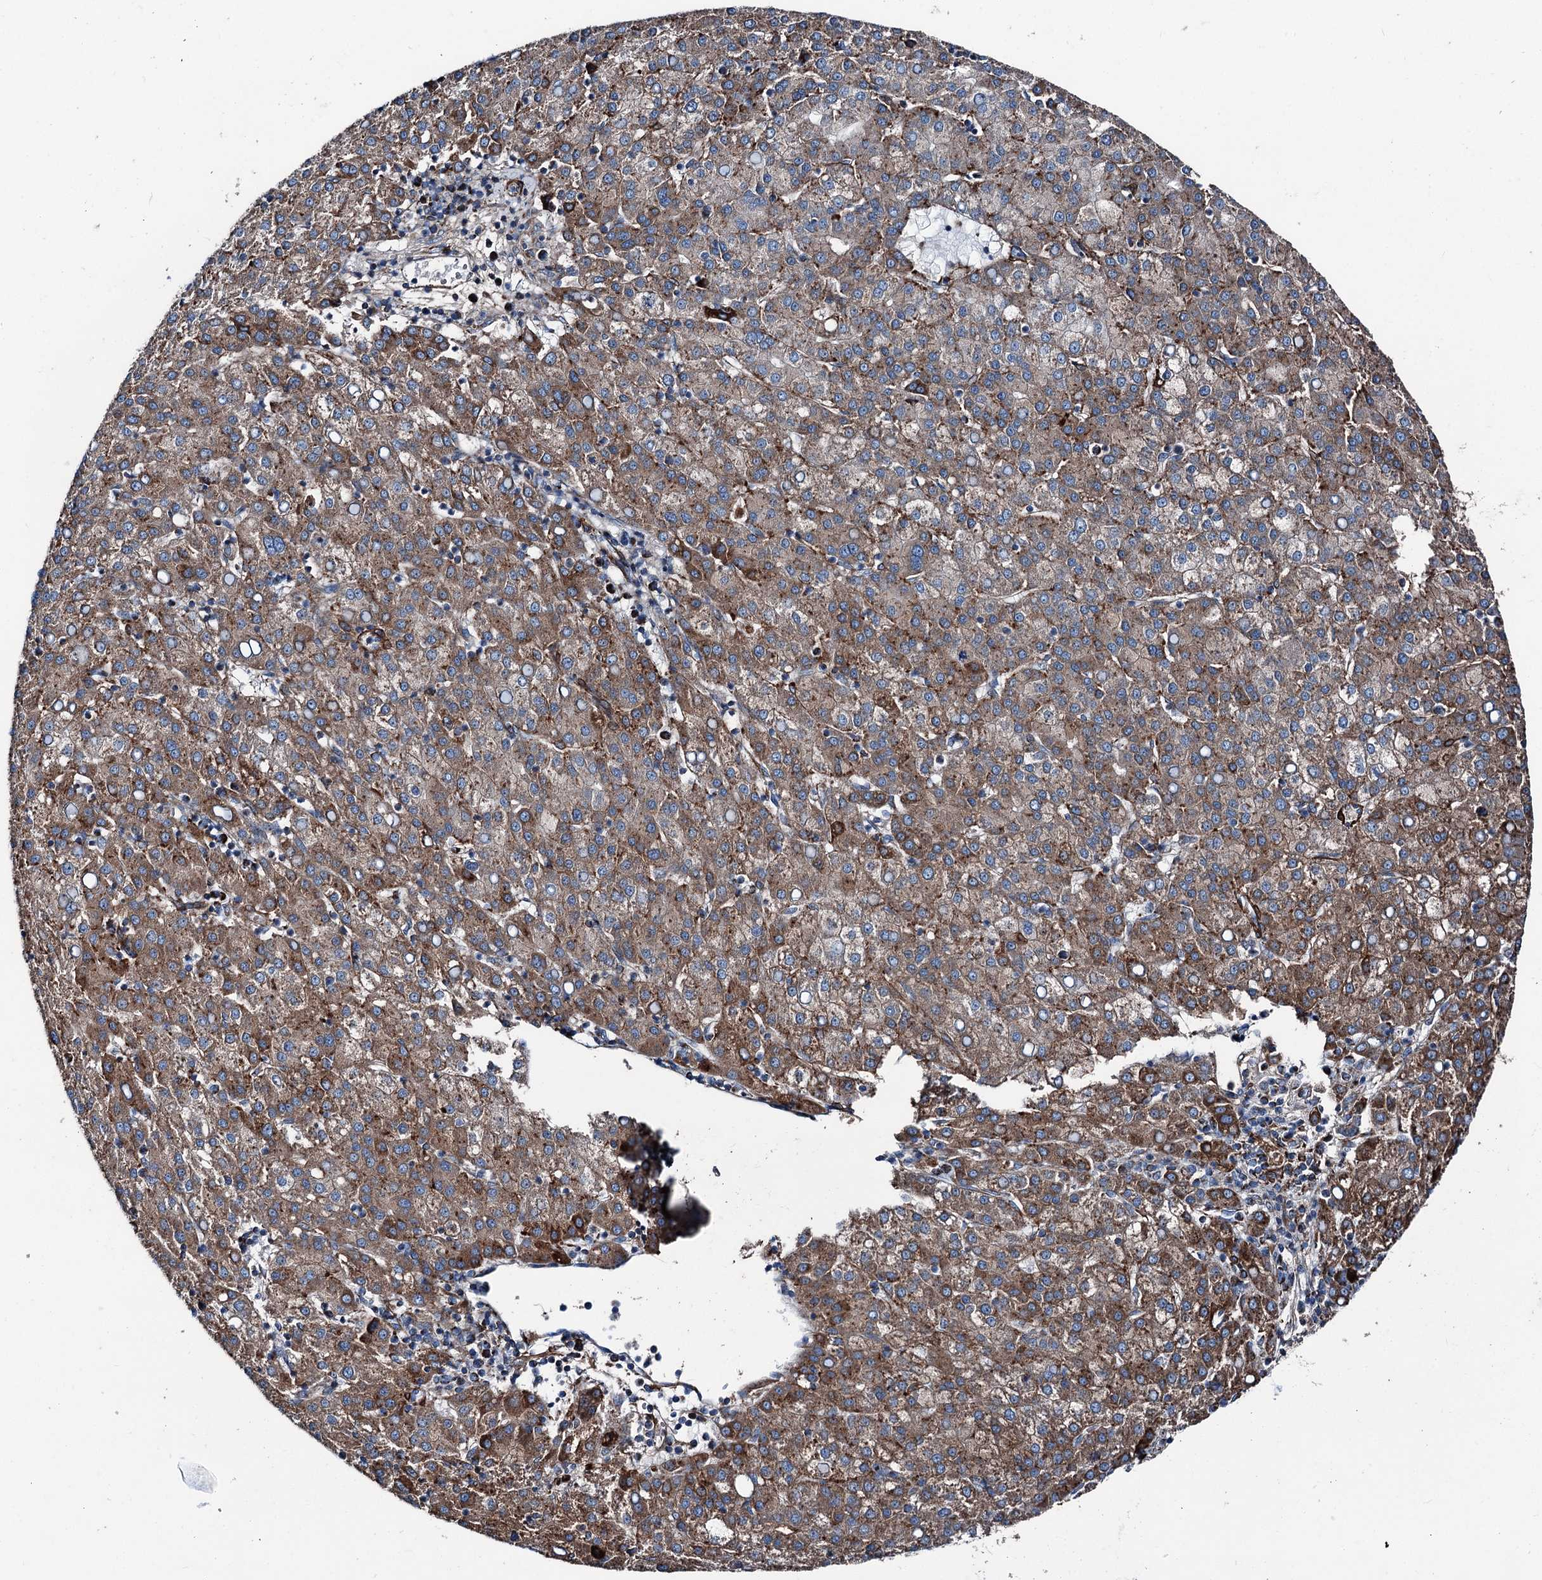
{"staining": {"intensity": "moderate", "quantity": ">75%", "location": "cytoplasmic/membranous"}, "tissue": "liver cancer", "cell_type": "Tumor cells", "image_type": "cancer", "snomed": [{"axis": "morphology", "description": "Carcinoma, Hepatocellular, NOS"}, {"axis": "topography", "description": "Liver"}], "caption": "This histopathology image demonstrates IHC staining of hepatocellular carcinoma (liver), with medium moderate cytoplasmic/membranous positivity in about >75% of tumor cells.", "gene": "DDIAS", "patient": {"sex": "female", "age": 58}}